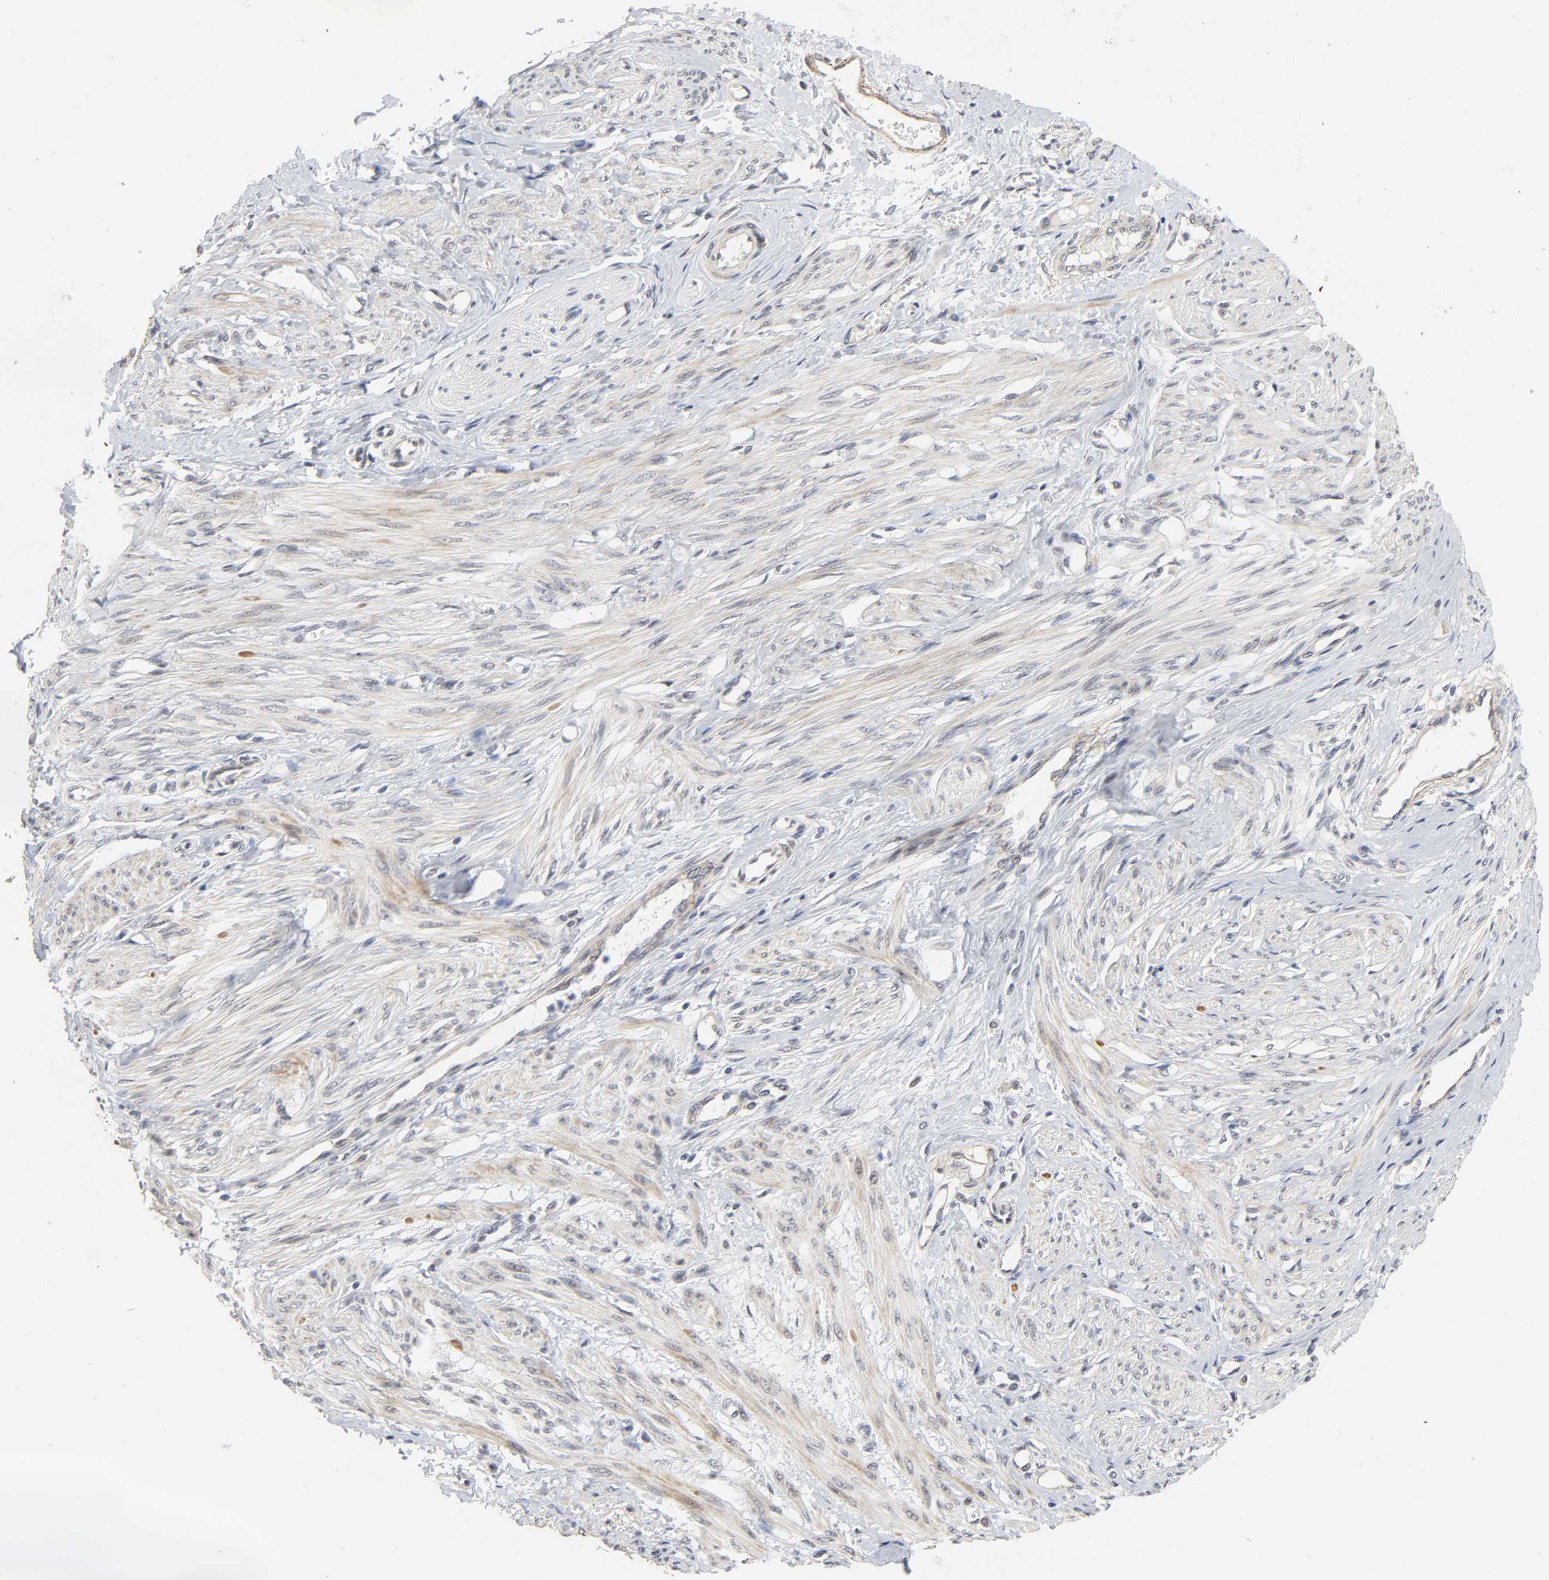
{"staining": {"intensity": "moderate", "quantity": ">75%", "location": "cytoplasmic/membranous"}, "tissue": "smooth muscle", "cell_type": "Smooth muscle cells", "image_type": "normal", "snomed": [{"axis": "morphology", "description": "Normal tissue, NOS"}, {"axis": "topography", "description": "Smooth muscle"}, {"axis": "topography", "description": "Uterus"}], "caption": "IHC (DAB) staining of unremarkable smooth muscle displays moderate cytoplasmic/membranous protein positivity in about >75% of smooth muscle cells.", "gene": "ZKSCAN8", "patient": {"sex": "female", "age": 39}}